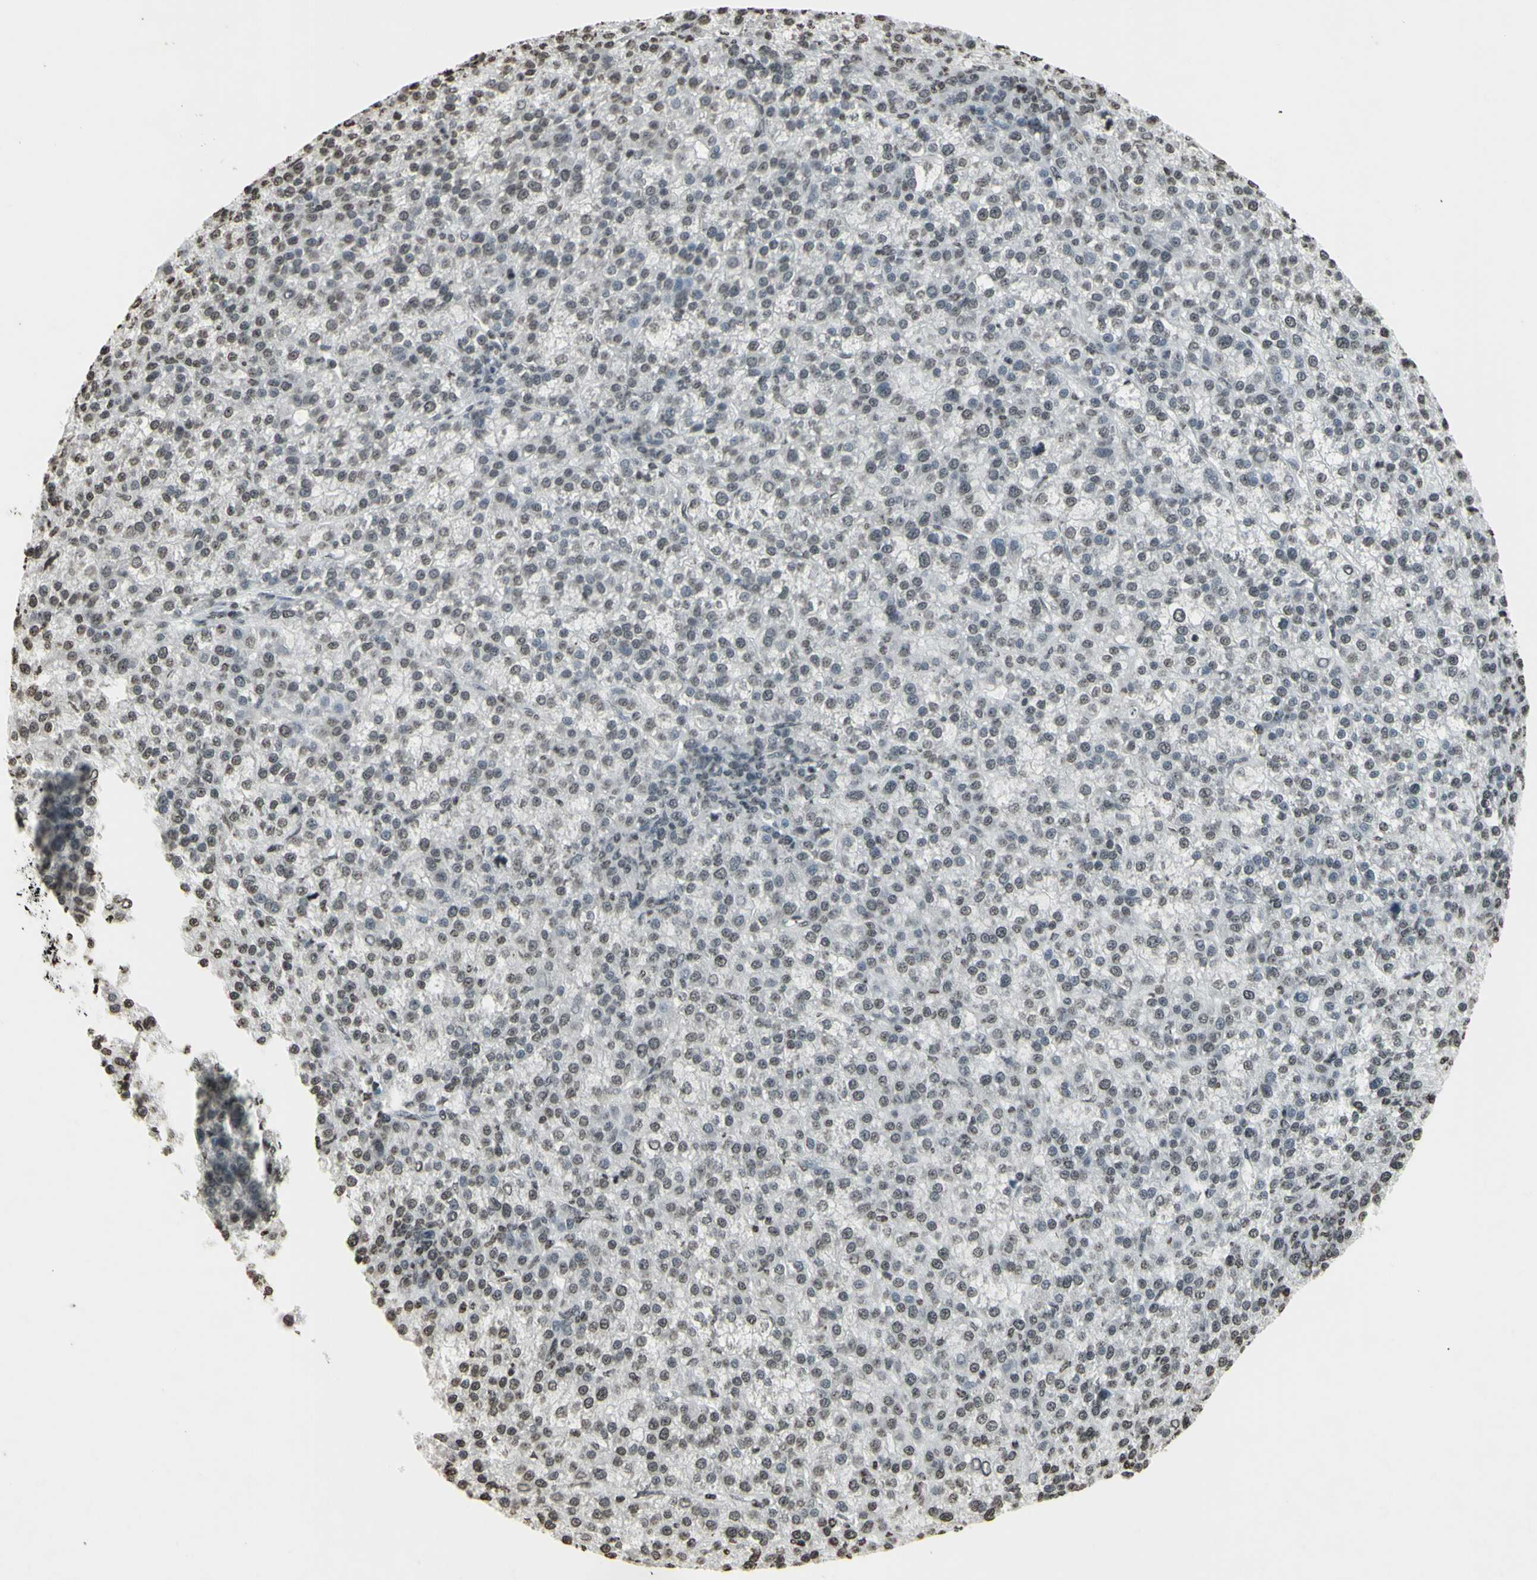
{"staining": {"intensity": "negative", "quantity": "none", "location": "none"}, "tissue": "liver cancer", "cell_type": "Tumor cells", "image_type": "cancer", "snomed": [{"axis": "morphology", "description": "Carcinoma, Hepatocellular, NOS"}, {"axis": "topography", "description": "Liver"}], "caption": "This photomicrograph is of liver cancer (hepatocellular carcinoma) stained with immunohistochemistry to label a protein in brown with the nuclei are counter-stained blue. There is no staining in tumor cells. (Brightfield microscopy of DAB IHC at high magnification).", "gene": "CD79B", "patient": {"sex": "female", "age": 58}}